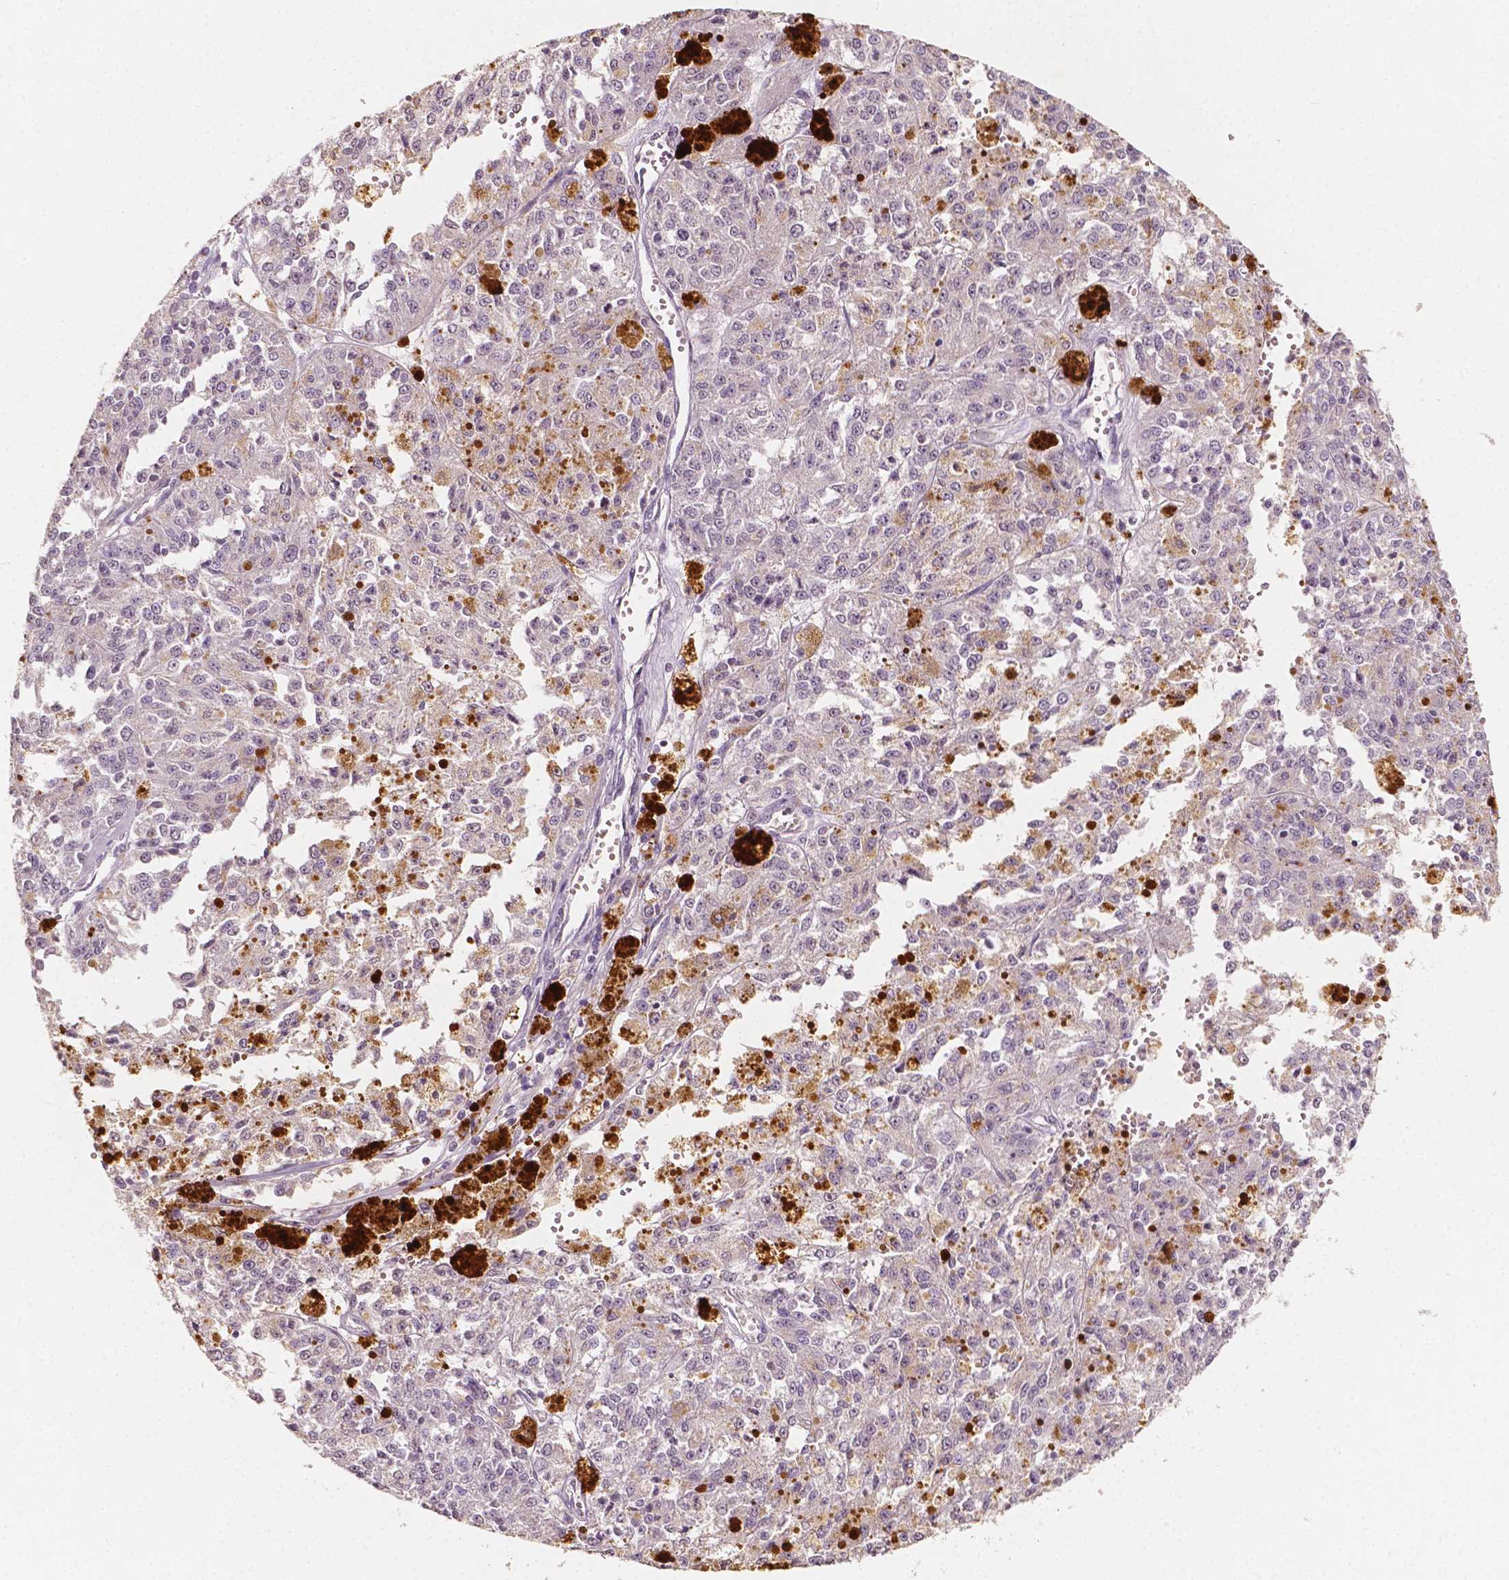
{"staining": {"intensity": "negative", "quantity": "none", "location": "none"}, "tissue": "melanoma", "cell_type": "Tumor cells", "image_type": "cancer", "snomed": [{"axis": "morphology", "description": "Malignant melanoma, Metastatic site"}, {"axis": "topography", "description": "Lymph node"}], "caption": "Melanoma was stained to show a protein in brown. There is no significant staining in tumor cells. (DAB immunohistochemistry visualized using brightfield microscopy, high magnification).", "gene": "SOX15", "patient": {"sex": "female", "age": 64}}